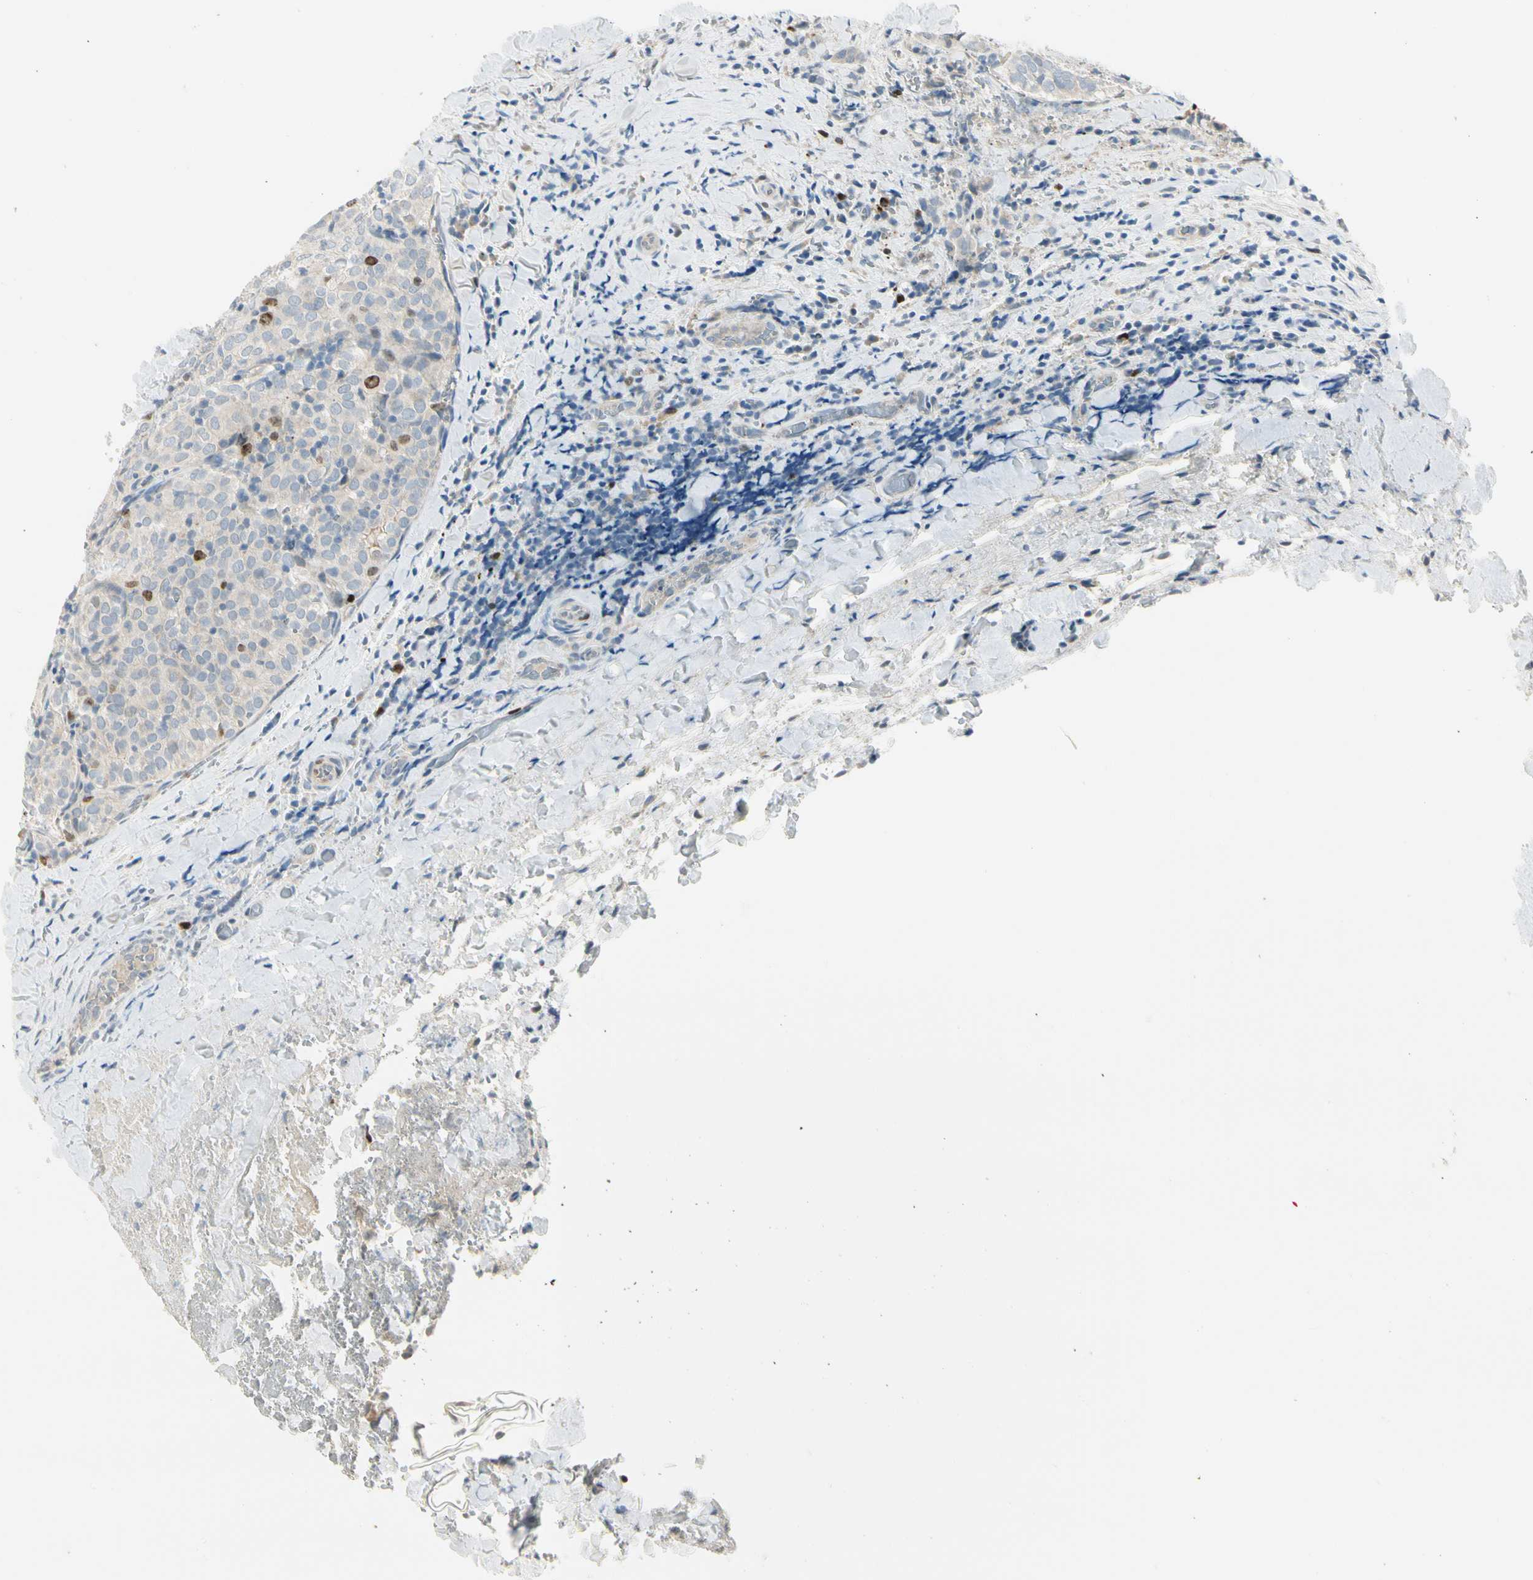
{"staining": {"intensity": "strong", "quantity": "<25%", "location": "nuclear"}, "tissue": "thyroid cancer", "cell_type": "Tumor cells", "image_type": "cancer", "snomed": [{"axis": "morphology", "description": "Normal tissue, NOS"}, {"axis": "morphology", "description": "Papillary adenocarcinoma, NOS"}, {"axis": "topography", "description": "Thyroid gland"}], "caption": "There is medium levels of strong nuclear expression in tumor cells of thyroid papillary adenocarcinoma, as demonstrated by immunohistochemical staining (brown color).", "gene": "PITX1", "patient": {"sex": "female", "age": 30}}